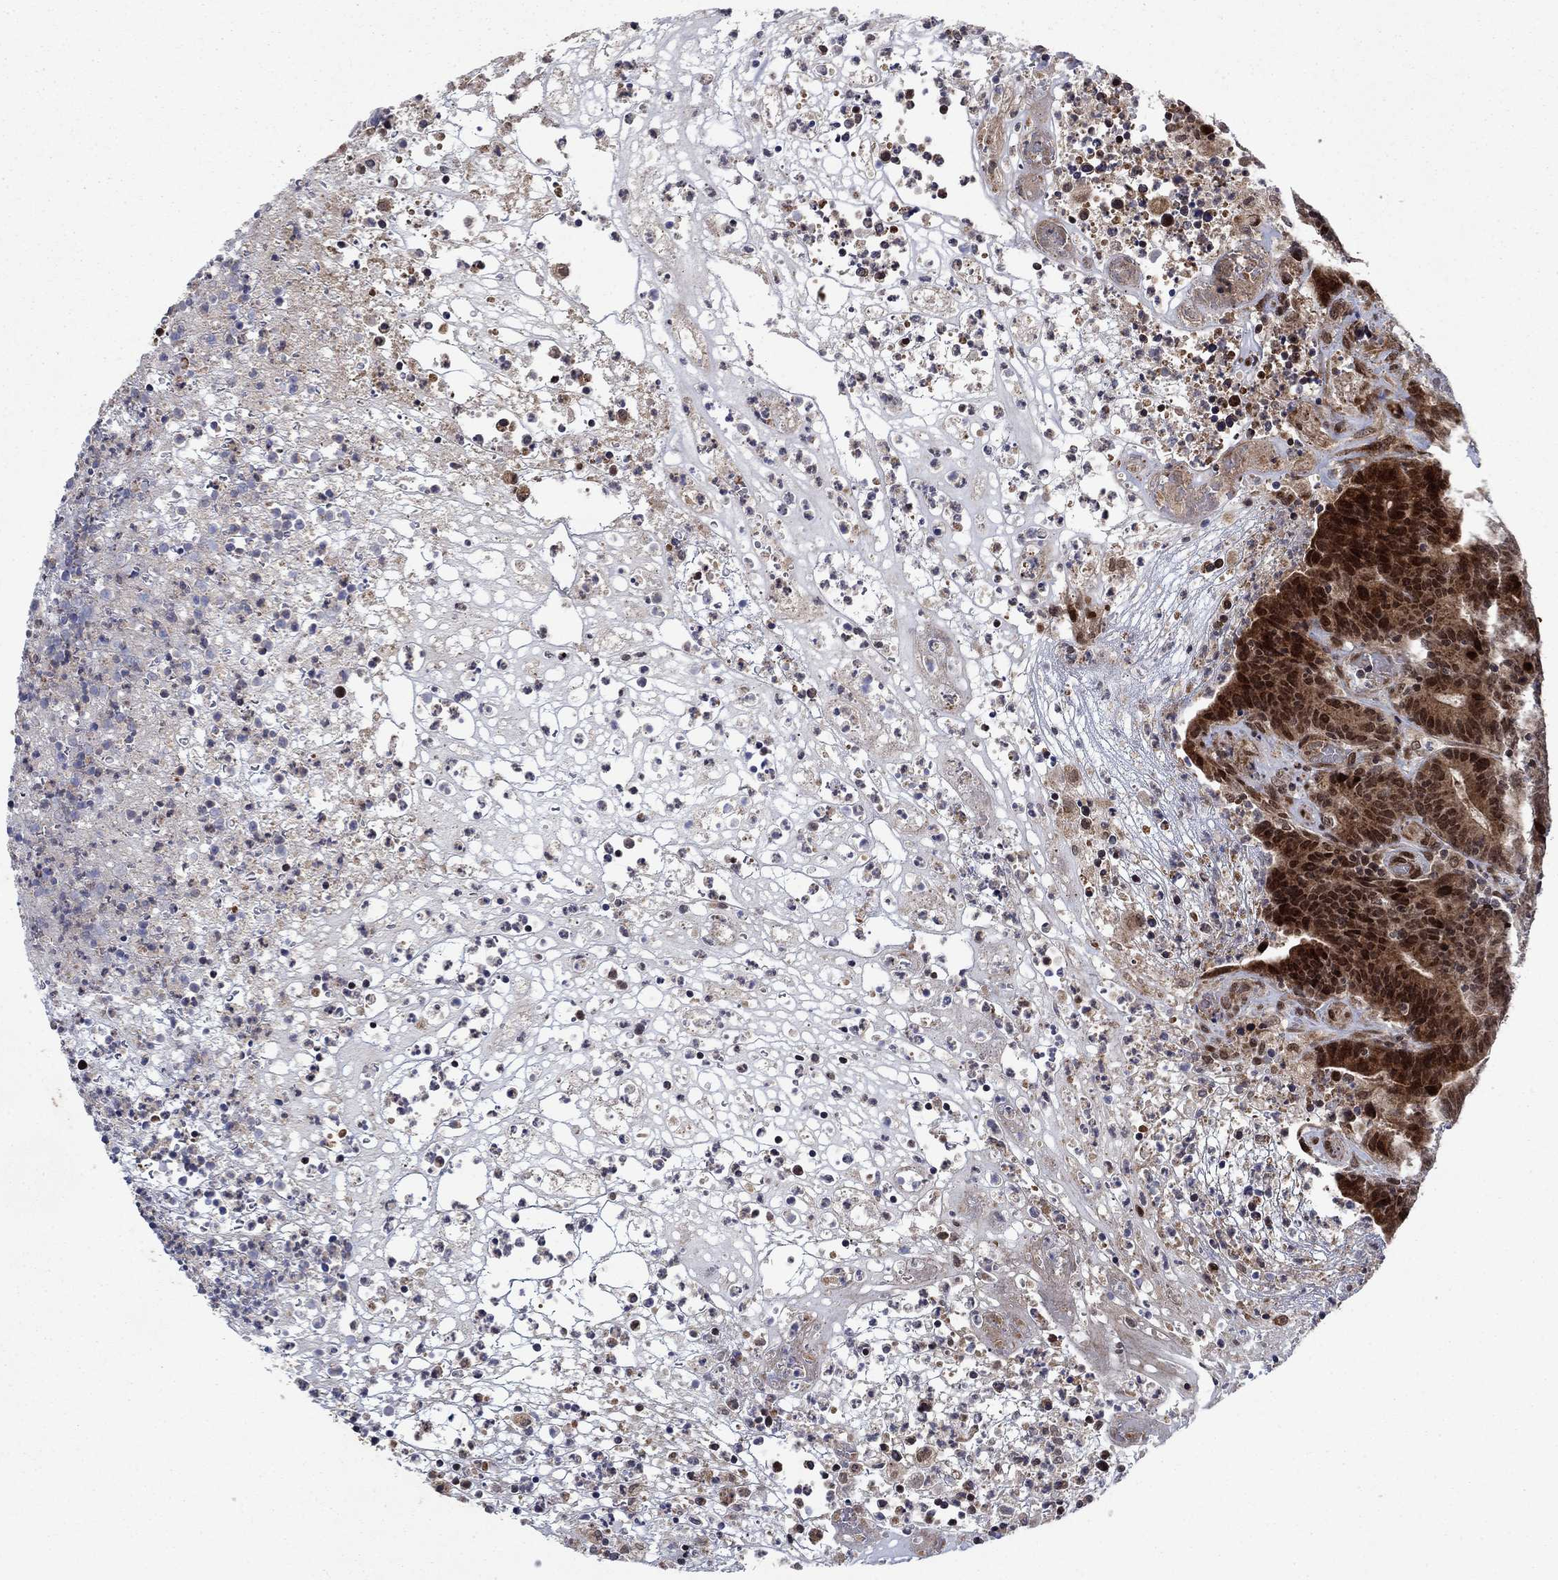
{"staining": {"intensity": "strong", "quantity": "25%-75%", "location": "cytoplasmic/membranous,nuclear"}, "tissue": "colorectal cancer", "cell_type": "Tumor cells", "image_type": "cancer", "snomed": [{"axis": "morphology", "description": "Adenocarcinoma, NOS"}, {"axis": "topography", "description": "Colon"}], "caption": "IHC photomicrograph of neoplastic tissue: human colorectal cancer (adenocarcinoma) stained using IHC displays high levels of strong protein expression localized specifically in the cytoplasmic/membranous and nuclear of tumor cells, appearing as a cytoplasmic/membranous and nuclear brown color.", "gene": "PRICKLE4", "patient": {"sex": "female", "age": 75}}